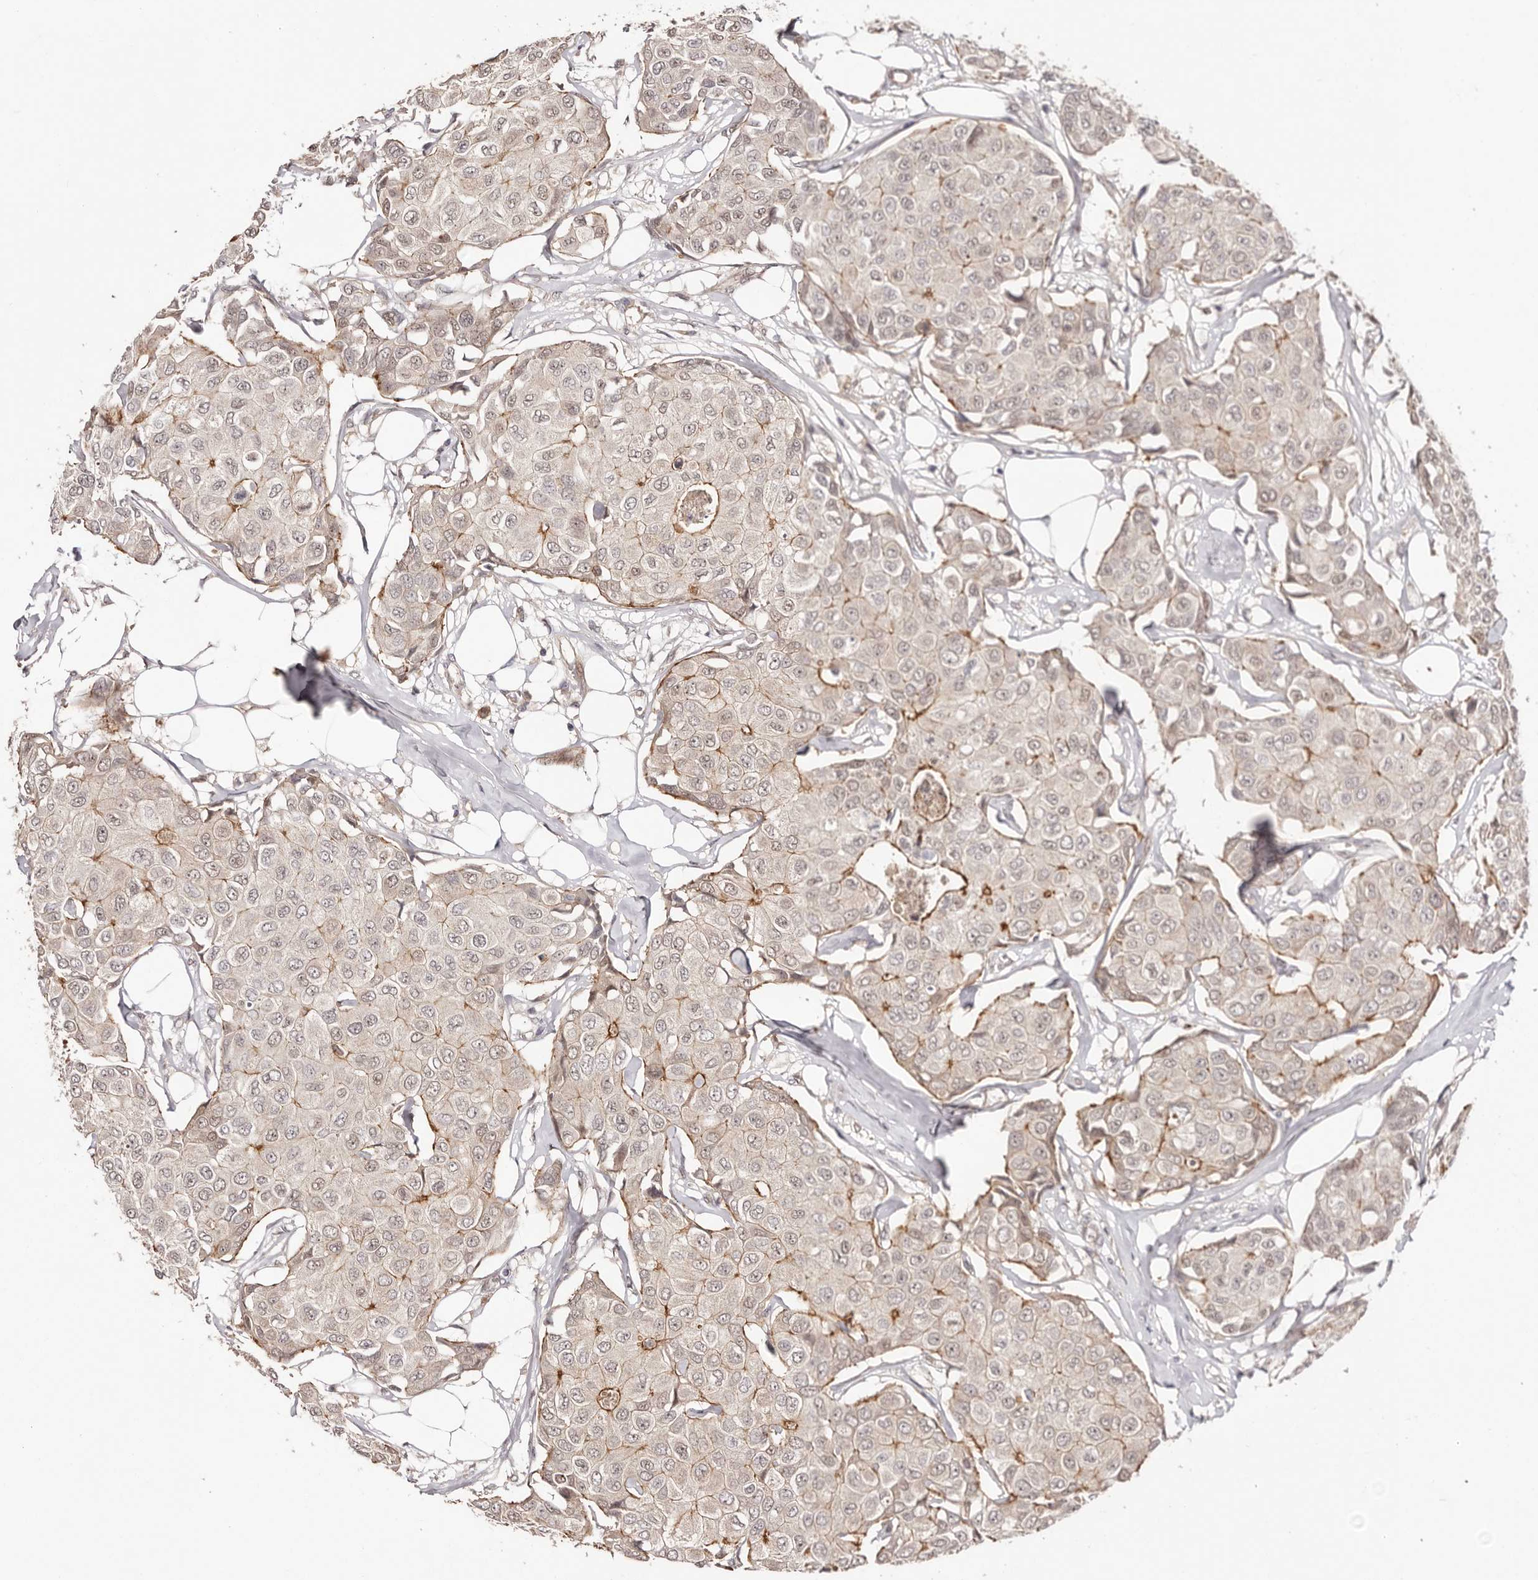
{"staining": {"intensity": "weak", "quantity": "<25%", "location": "cytoplasmic/membranous"}, "tissue": "breast cancer", "cell_type": "Tumor cells", "image_type": "cancer", "snomed": [{"axis": "morphology", "description": "Duct carcinoma"}, {"axis": "topography", "description": "Breast"}], "caption": "Protein analysis of intraductal carcinoma (breast) displays no significant expression in tumor cells.", "gene": "EGR3", "patient": {"sex": "female", "age": 80}}